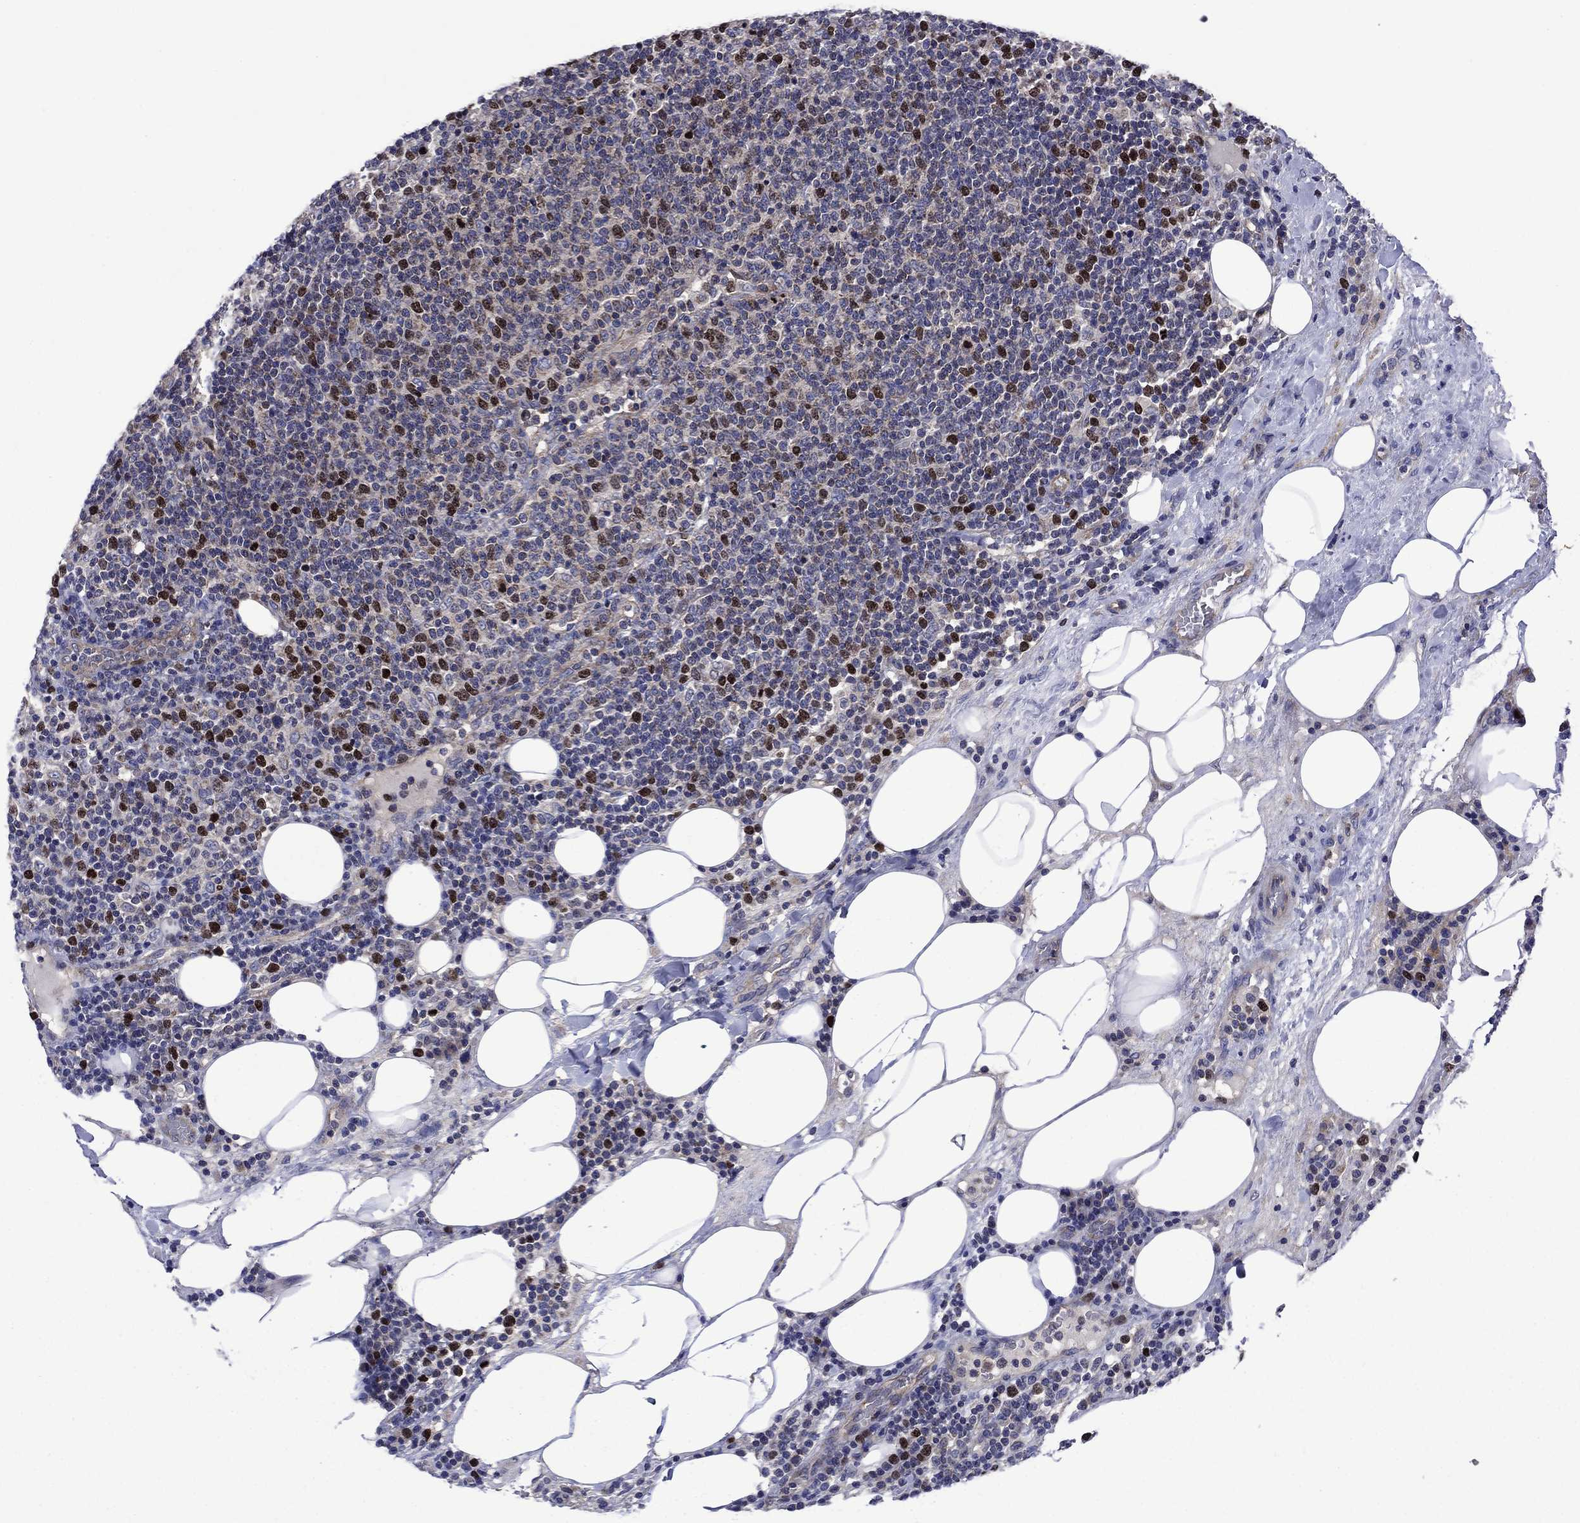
{"staining": {"intensity": "strong", "quantity": "<25%", "location": "nuclear"}, "tissue": "lymphoma", "cell_type": "Tumor cells", "image_type": "cancer", "snomed": [{"axis": "morphology", "description": "Malignant lymphoma, non-Hodgkin's type, High grade"}, {"axis": "topography", "description": "Lymph node"}], "caption": "A brown stain highlights strong nuclear staining of a protein in human lymphoma tumor cells.", "gene": "KIF22", "patient": {"sex": "male", "age": 61}}